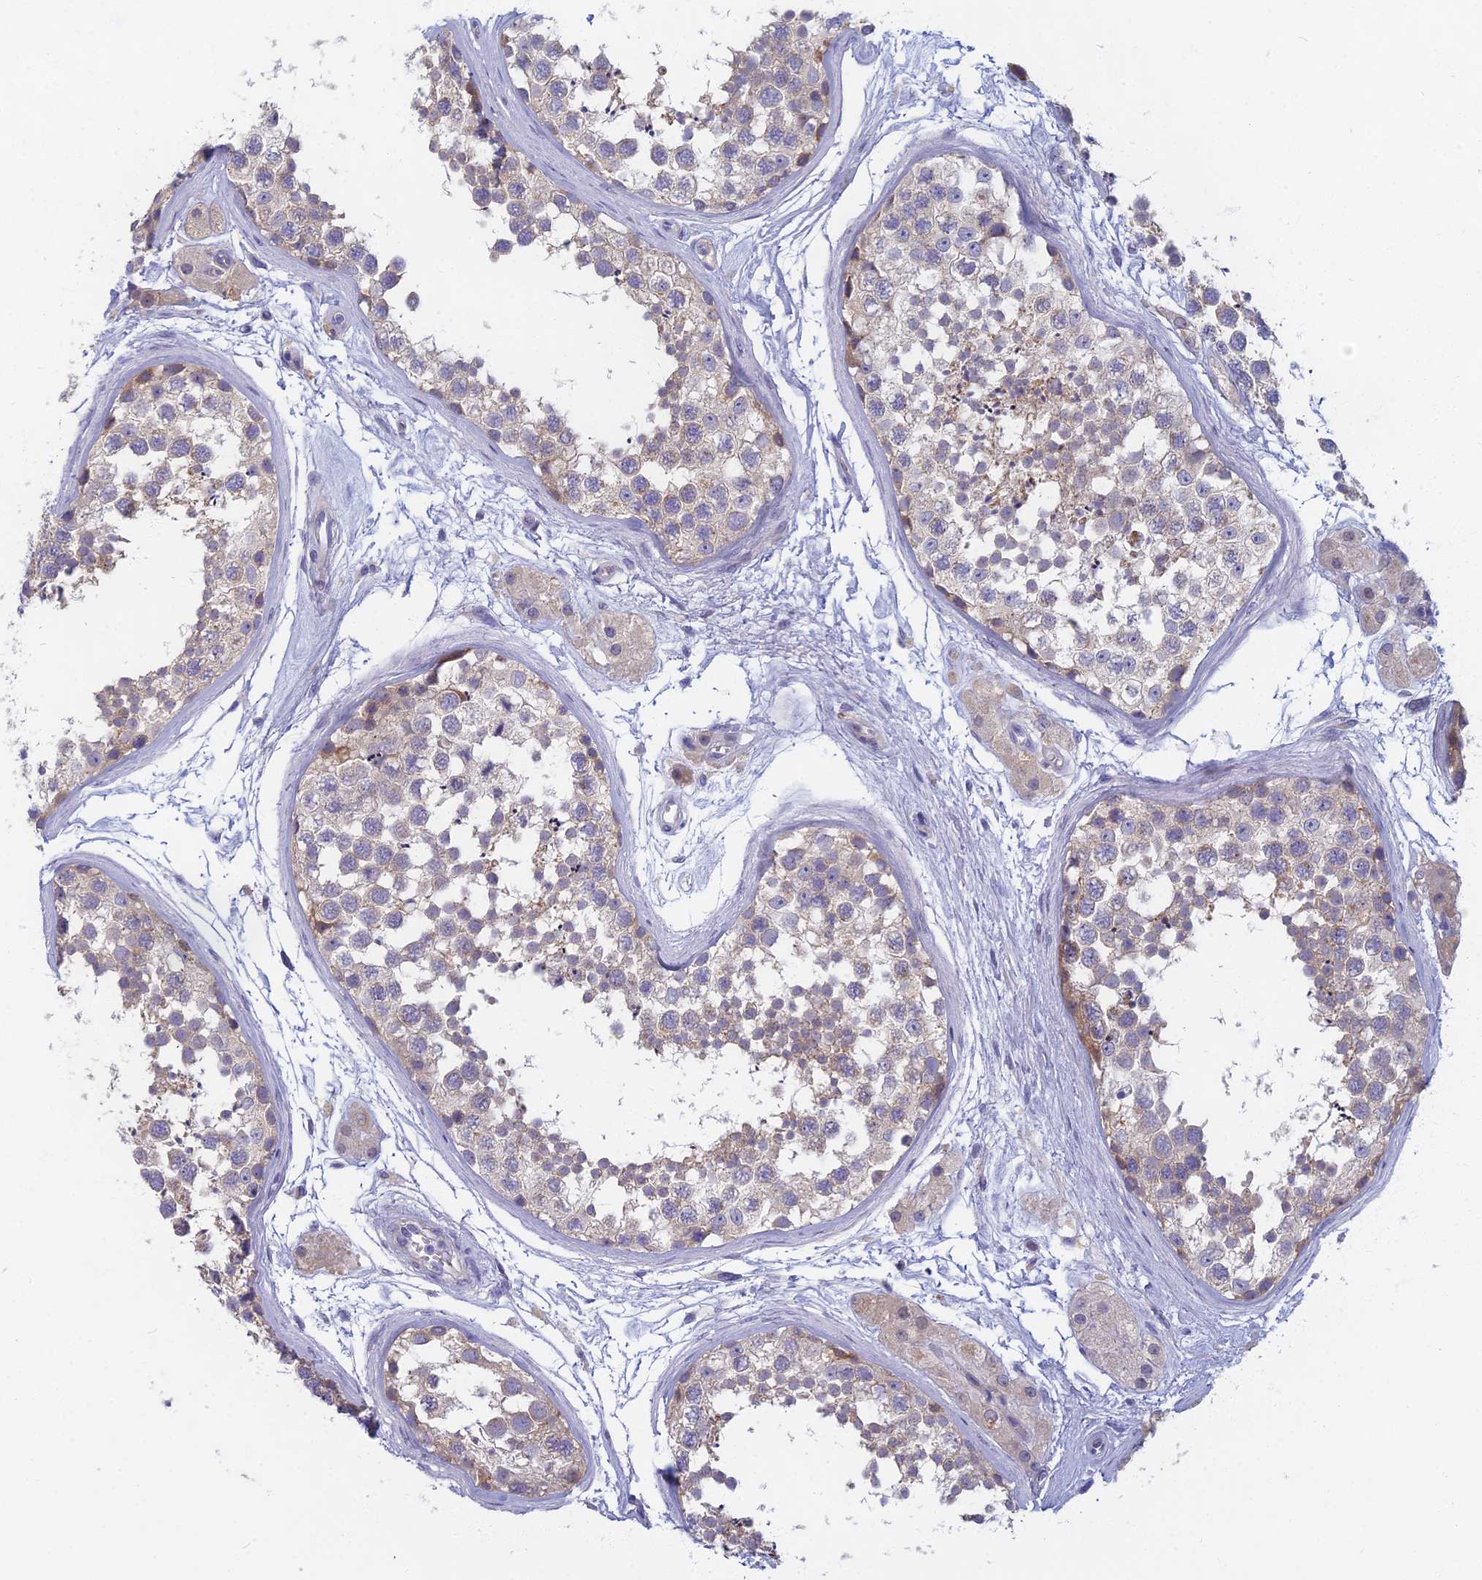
{"staining": {"intensity": "negative", "quantity": "none", "location": "none"}, "tissue": "testis", "cell_type": "Cells in seminiferous ducts", "image_type": "normal", "snomed": [{"axis": "morphology", "description": "Normal tissue, NOS"}, {"axis": "topography", "description": "Testis"}], "caption": "This is a micrograph of IHC staining of normal testis, which shows no expression in cells in seminiferous ducts. (DAB (3,3'-diaminobenzidine) IHC with hematoxylin counter stain).", "gene": "DDX51", "patient": {"sex": "male", "age": 56}}